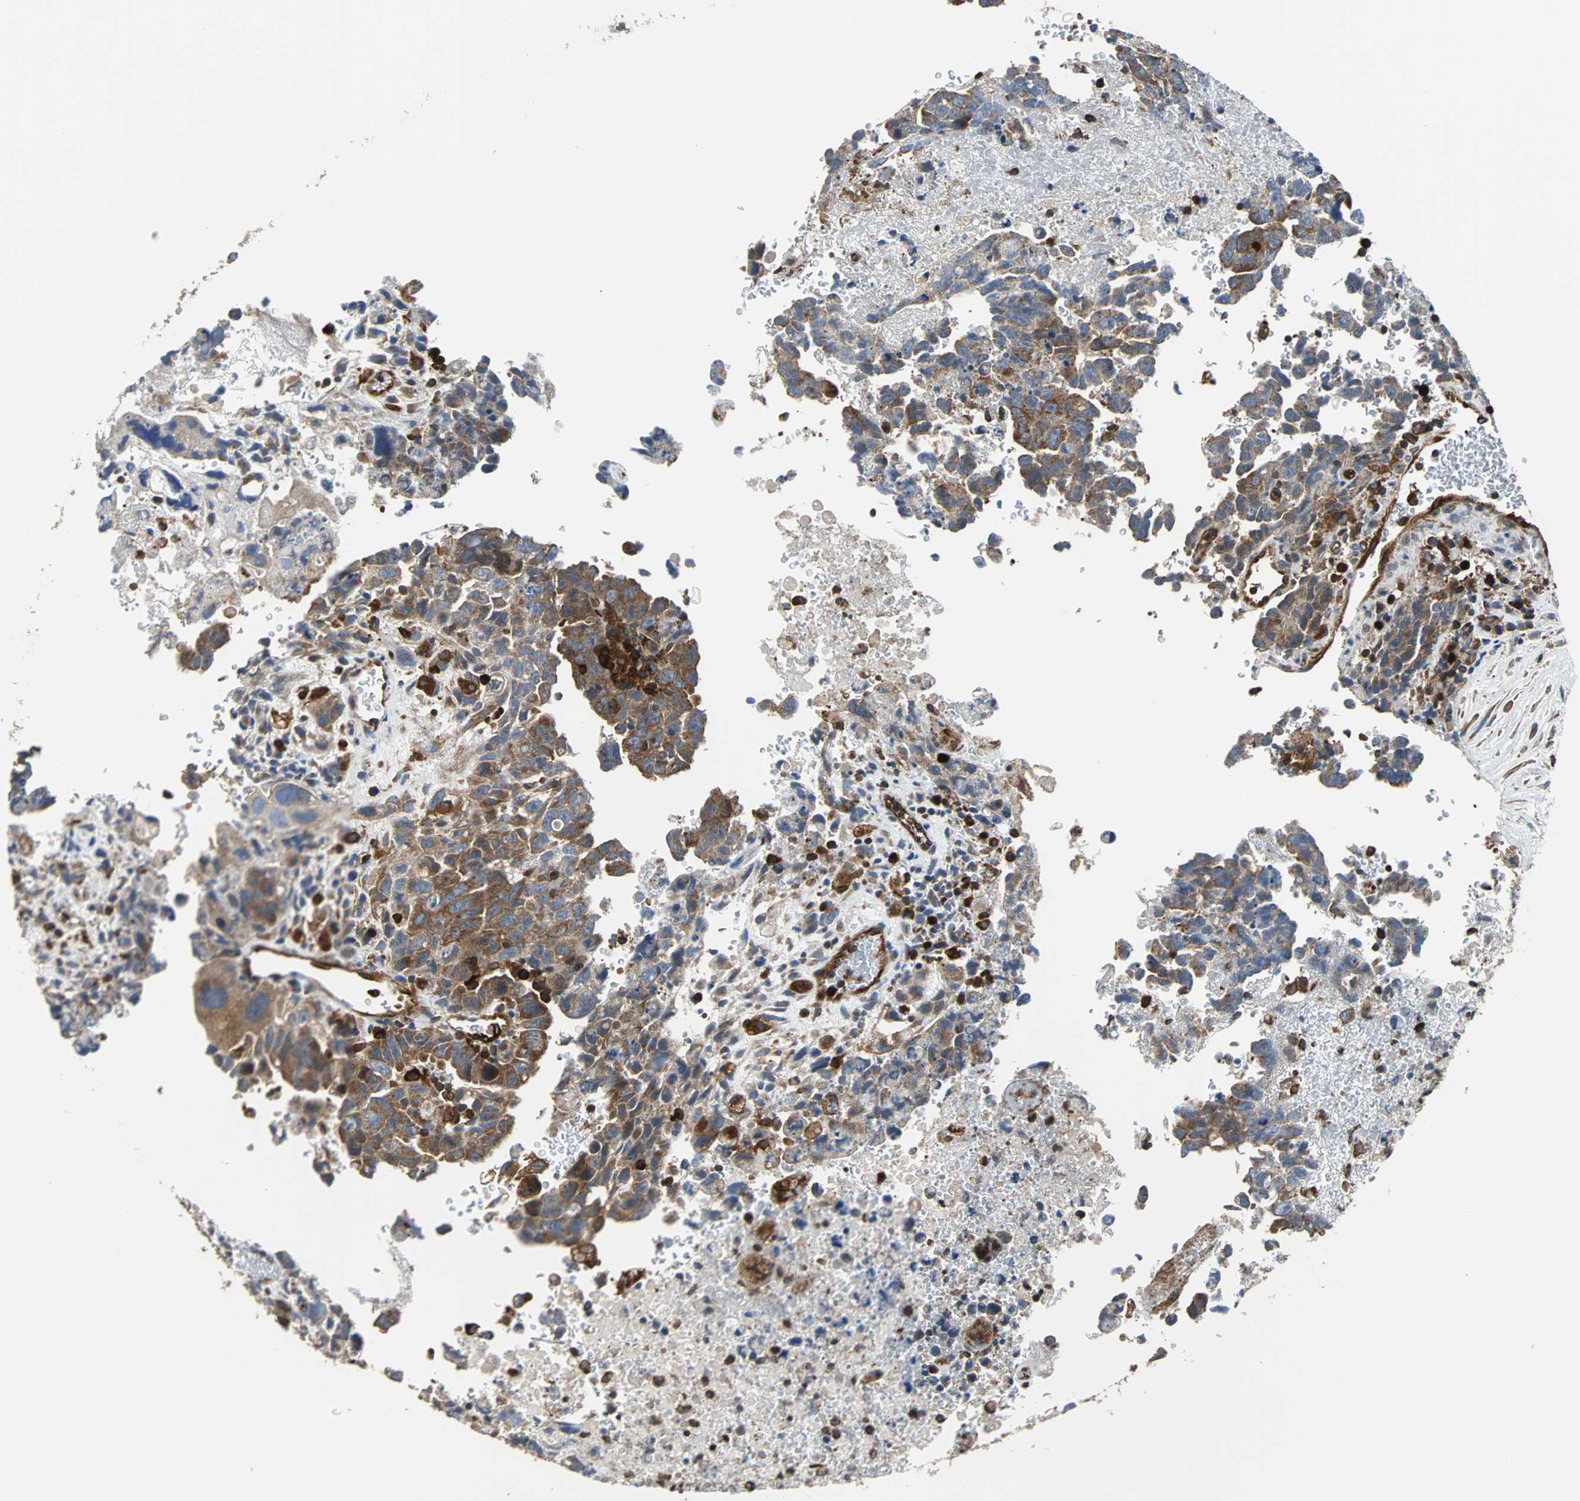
{"staining": {"intensity": "moderate", "quantity": ">75%", "location": "cytoplasmic/membranous"}, "tissue": "testis cancer", "cell_type": "Tumor cells", "image_type": "cancer", "snomed": [{"axis": "morphology", "description": "Carcinoma, Embryonal, NOS"}, {"axis": "topography", "description": "Testis"}], "caption": "This histopathology image demonstrates testis cancer stained with IHC to label a protein in brown. The cytoplasmic/membranous of tumor cells show moderate positivity for the protein. Nuclei are counter-stained blue.", "gene": "PLCG2", "patient": {"sex": "male", "age": 28}}